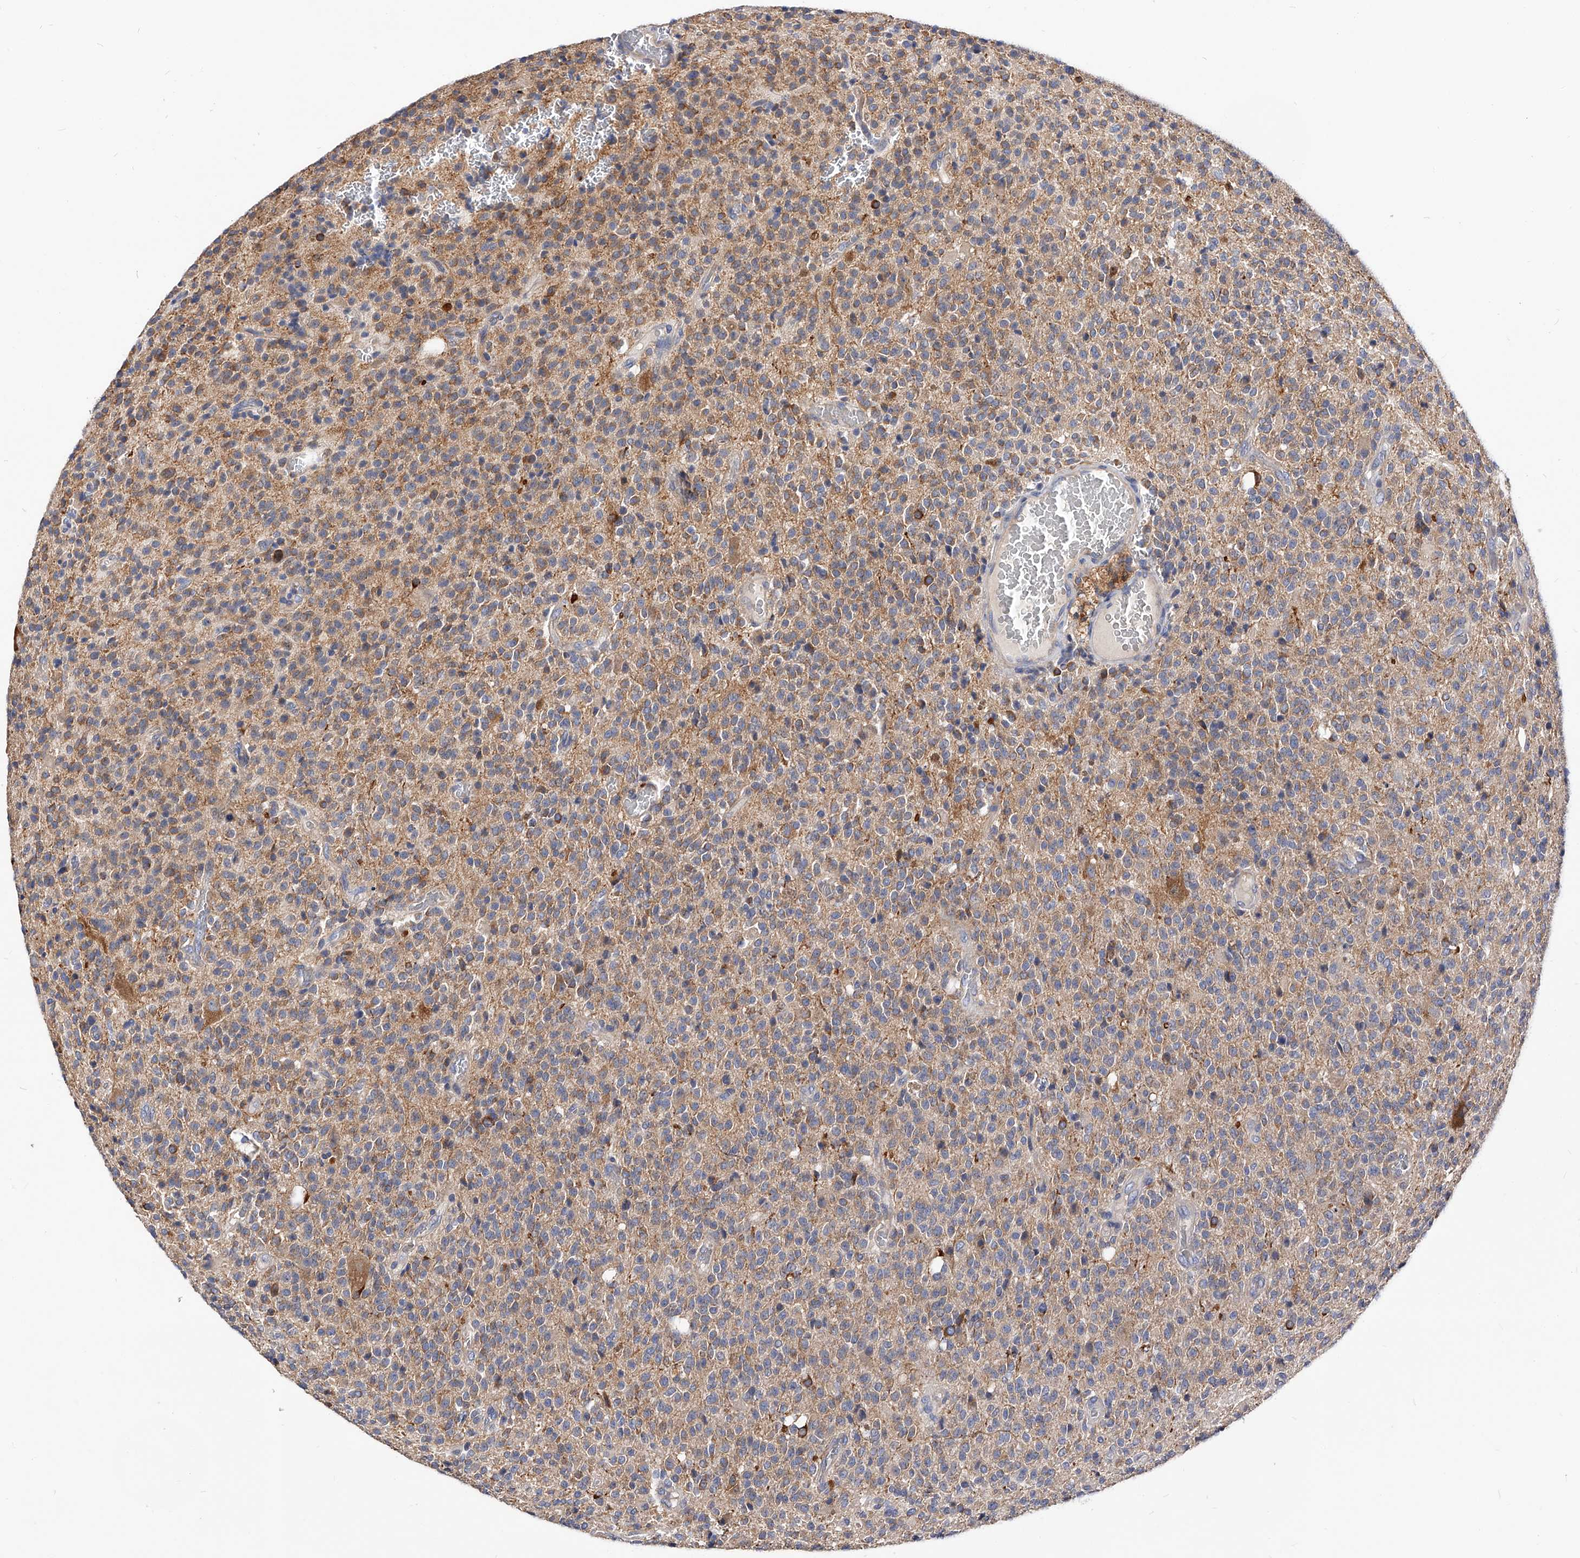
{"staining": {"intensity": "weak", "quantity": ">75%", "location": "cytoplasmic/membranous"}, "tissue": "glioma", "cell_type": "Tumor cells", "image_type": "cancer", "snomed": [{"axis": "morphology", "description": "Glioma, malignant, High grade"}, {"axis": "topography", "description": "Brain"}], "caption": "A photomicrograph of glioma stained for a protein exhibits weak cytoplasmic/membranous brown staining in tumor cells.", "gene": "ARL4C", "patient": {"sex": "male", "age": 34}}